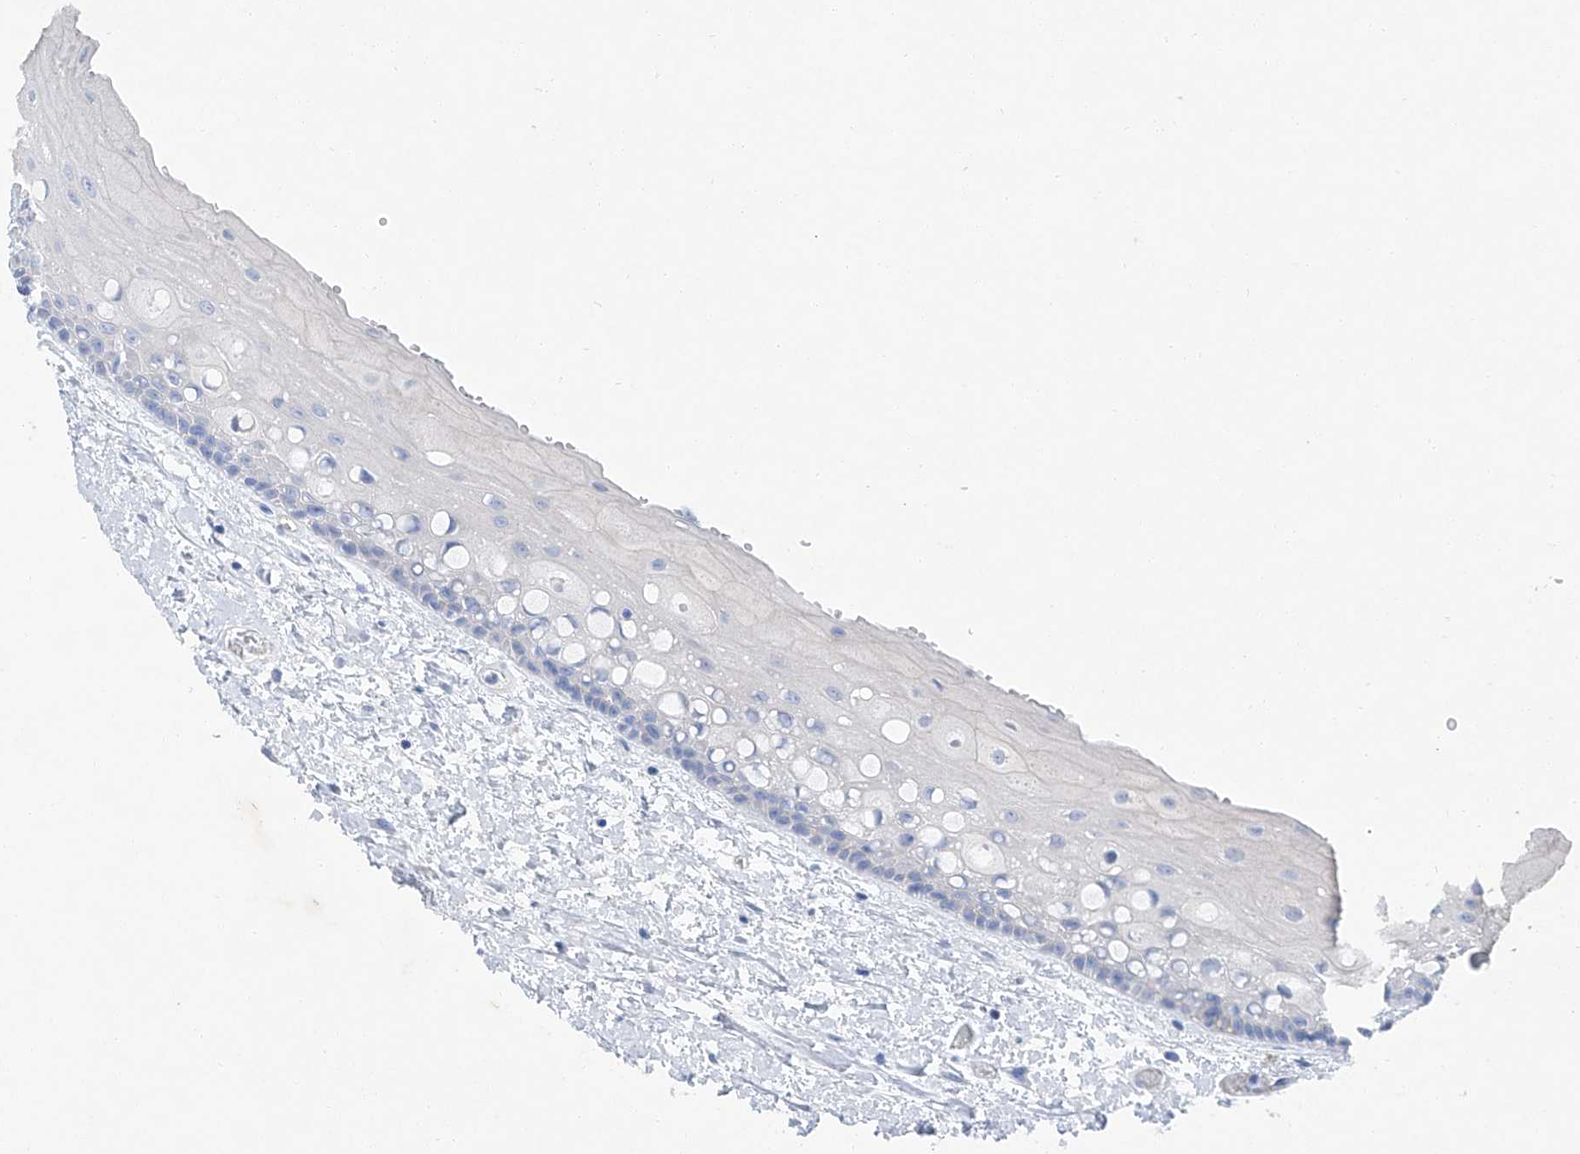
{"staining": {"intensity": "negative", "quantity": "none", "location": "none"}, "tissue": "oral mucosa", "cell_type": "Squamous epithelial cells", "image_type": "normal", "snomed": [{"axis": "morphology", "description": "Normal tissue, NOS"}, {"axis": "topography", "description": "Oral tissue"}], "caption": "The immunohistochemistry (IHC) micrograph has no significant positivity in squamous epithelial cells of oral mucosa. (DAB (3,3'-diaminobenzidine) immunohistochemistry, high magnification).", "gene": "MAGI1", "patient": {"sex": "female", "age": 76}}